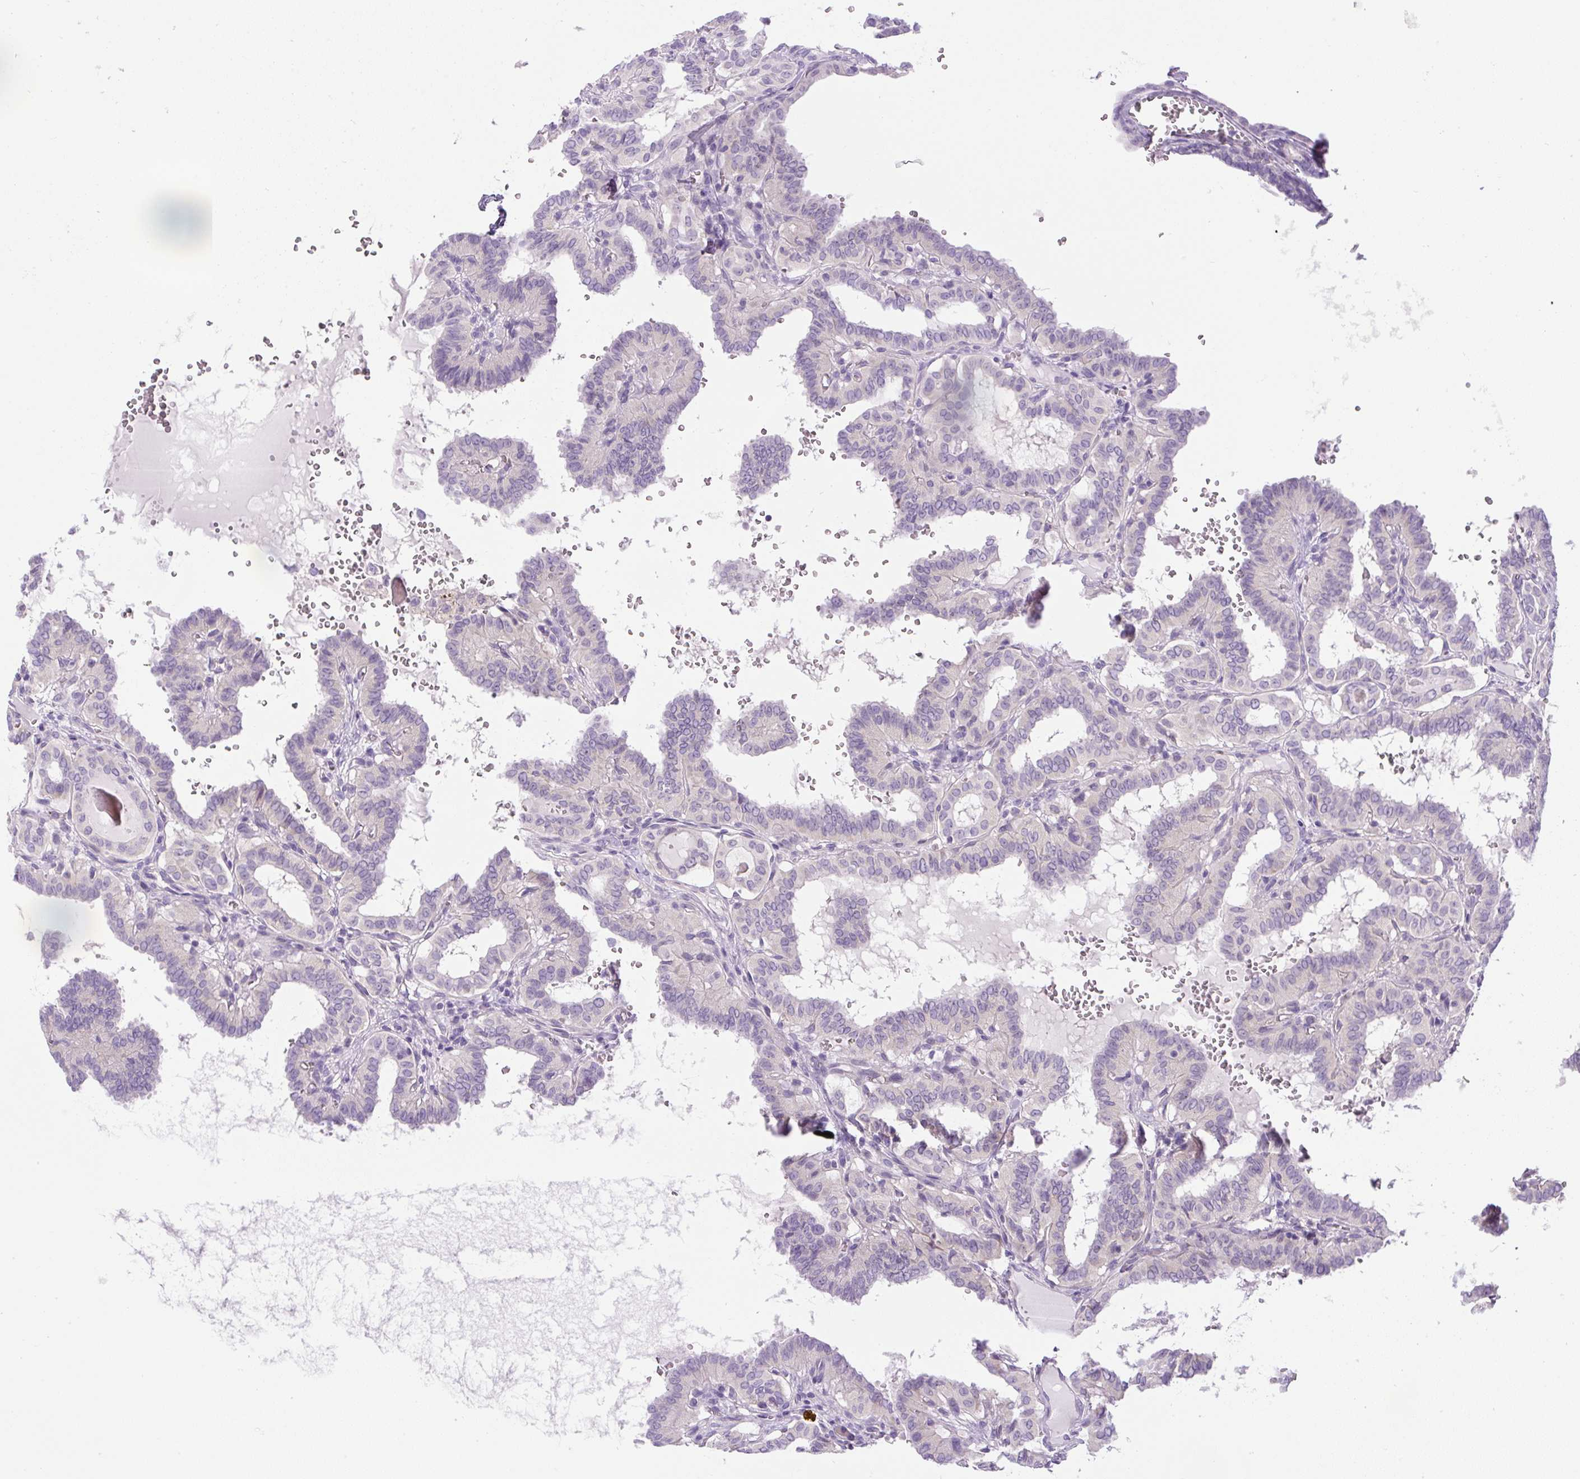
{"staining": {"intensity": "negative", "quantity": "none", "location": "none"}, "tissue": "thyroid cancer", "cell_type": "Tumor cells", "image_type": "cancer", "snomed": [{"axis": "morphology", "description": "Papillary adenocarcinoma, NOS"}, {"axis": "topography", "description": "Thyroid gland"}], "caption": "This is a image of IHC staining of thyroid papillary adenocarcinoma, which shows no expression in tumor cells. (Stains: DAB immunohistochemistry with hematoxylin counter stain, Microscopy: brightfield microscopy at high magnification).", "gene": "UBL3", "patient": {"sex": "female", "age": 21}}